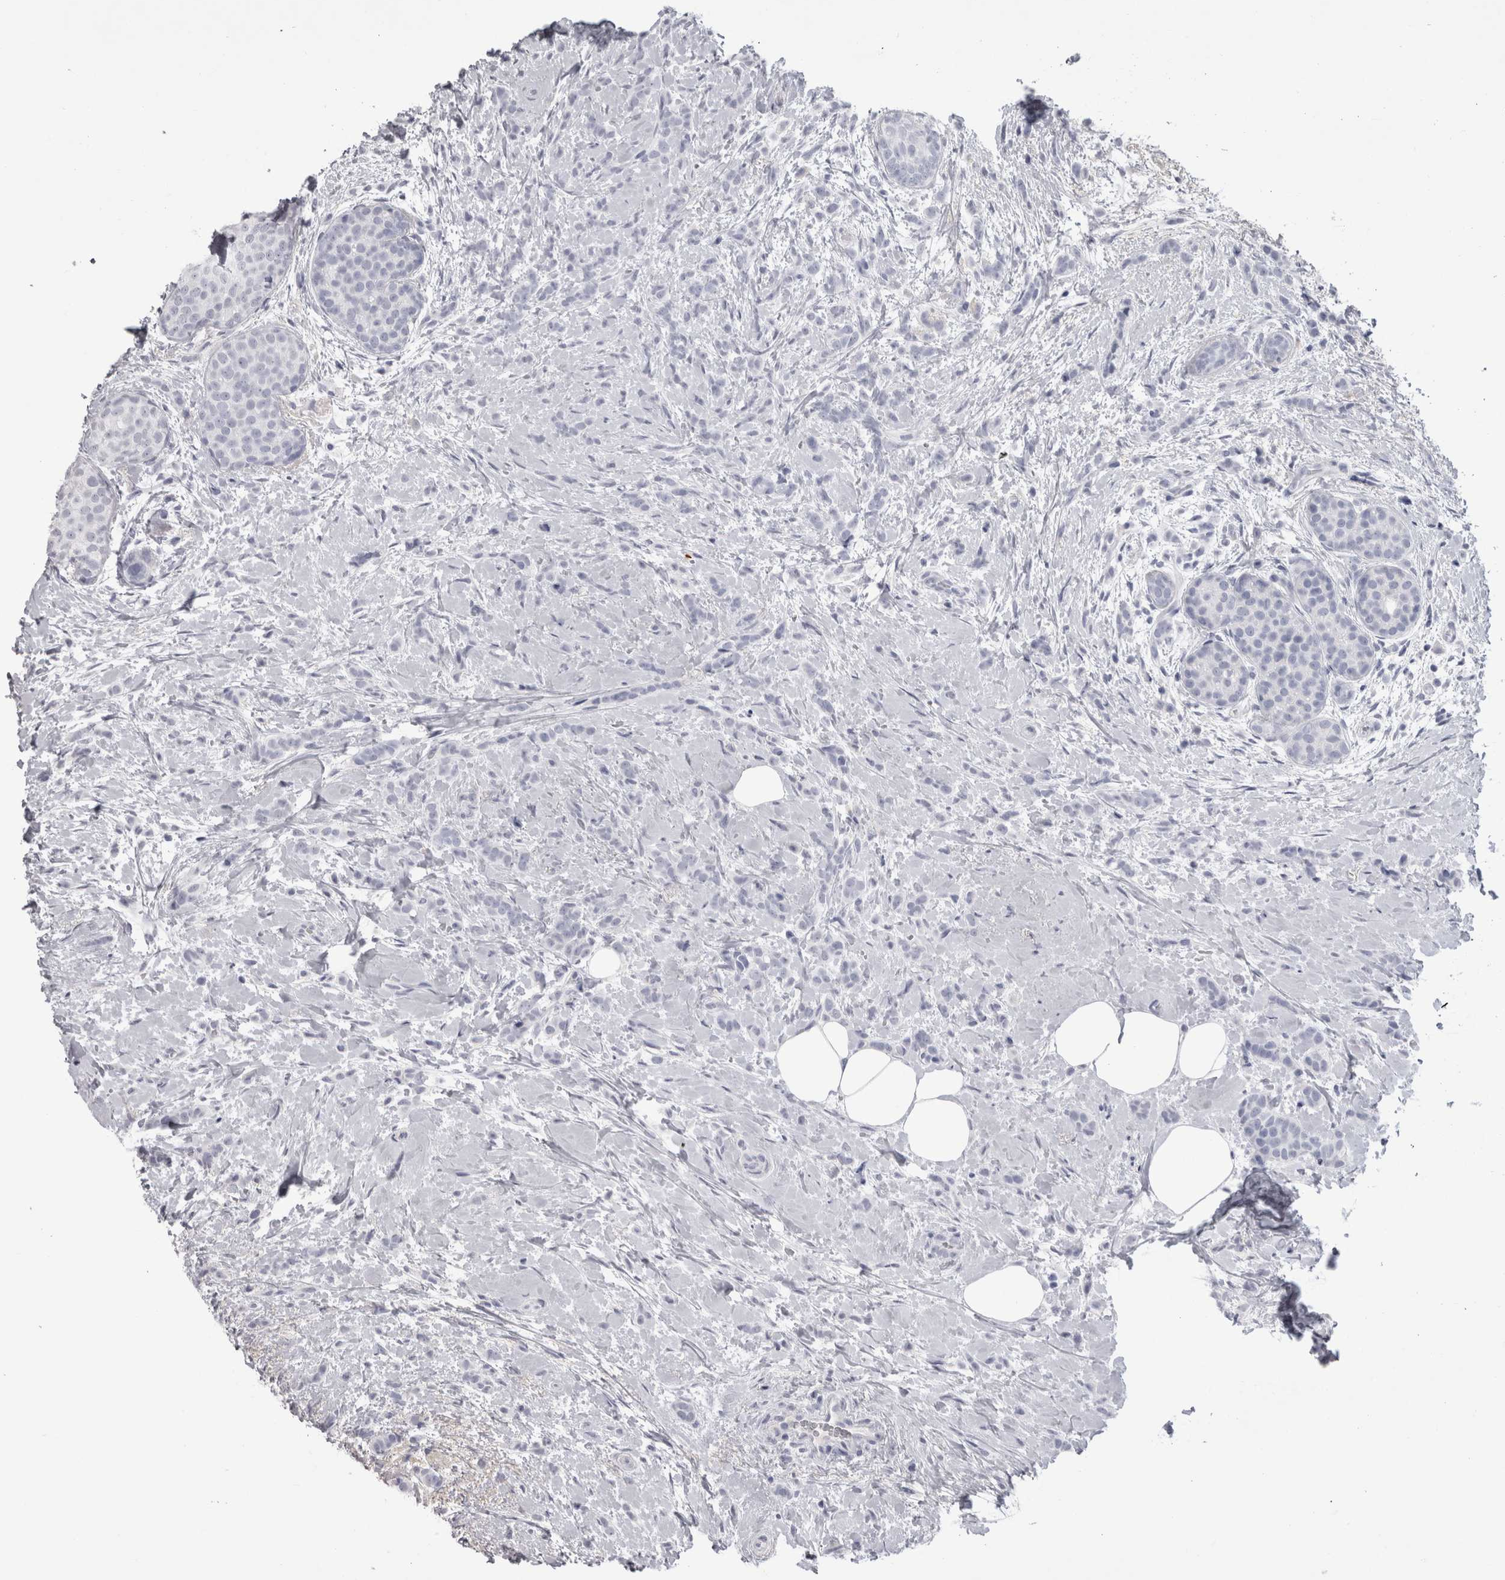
{"staining": {"intensity": "negative", "quantity": "none", "location": "none"}, "tissue": "breast cancer", "cell_type": "Tumor cells", "image_type": "cancer", "snomed": [{"axis": "morphology", "description": "Lobular carcinoma, in situ"}, {"axis": "morphology", "description": "Lobular carcinoma"}, {"axis": "topography", "description": "Breast"}], "caption": "Tumor cells show no significant expression in breast cancer (lobular carcinoma).", "gene": "ADAM2", "patient": {"sex": "female", "age": 41}}